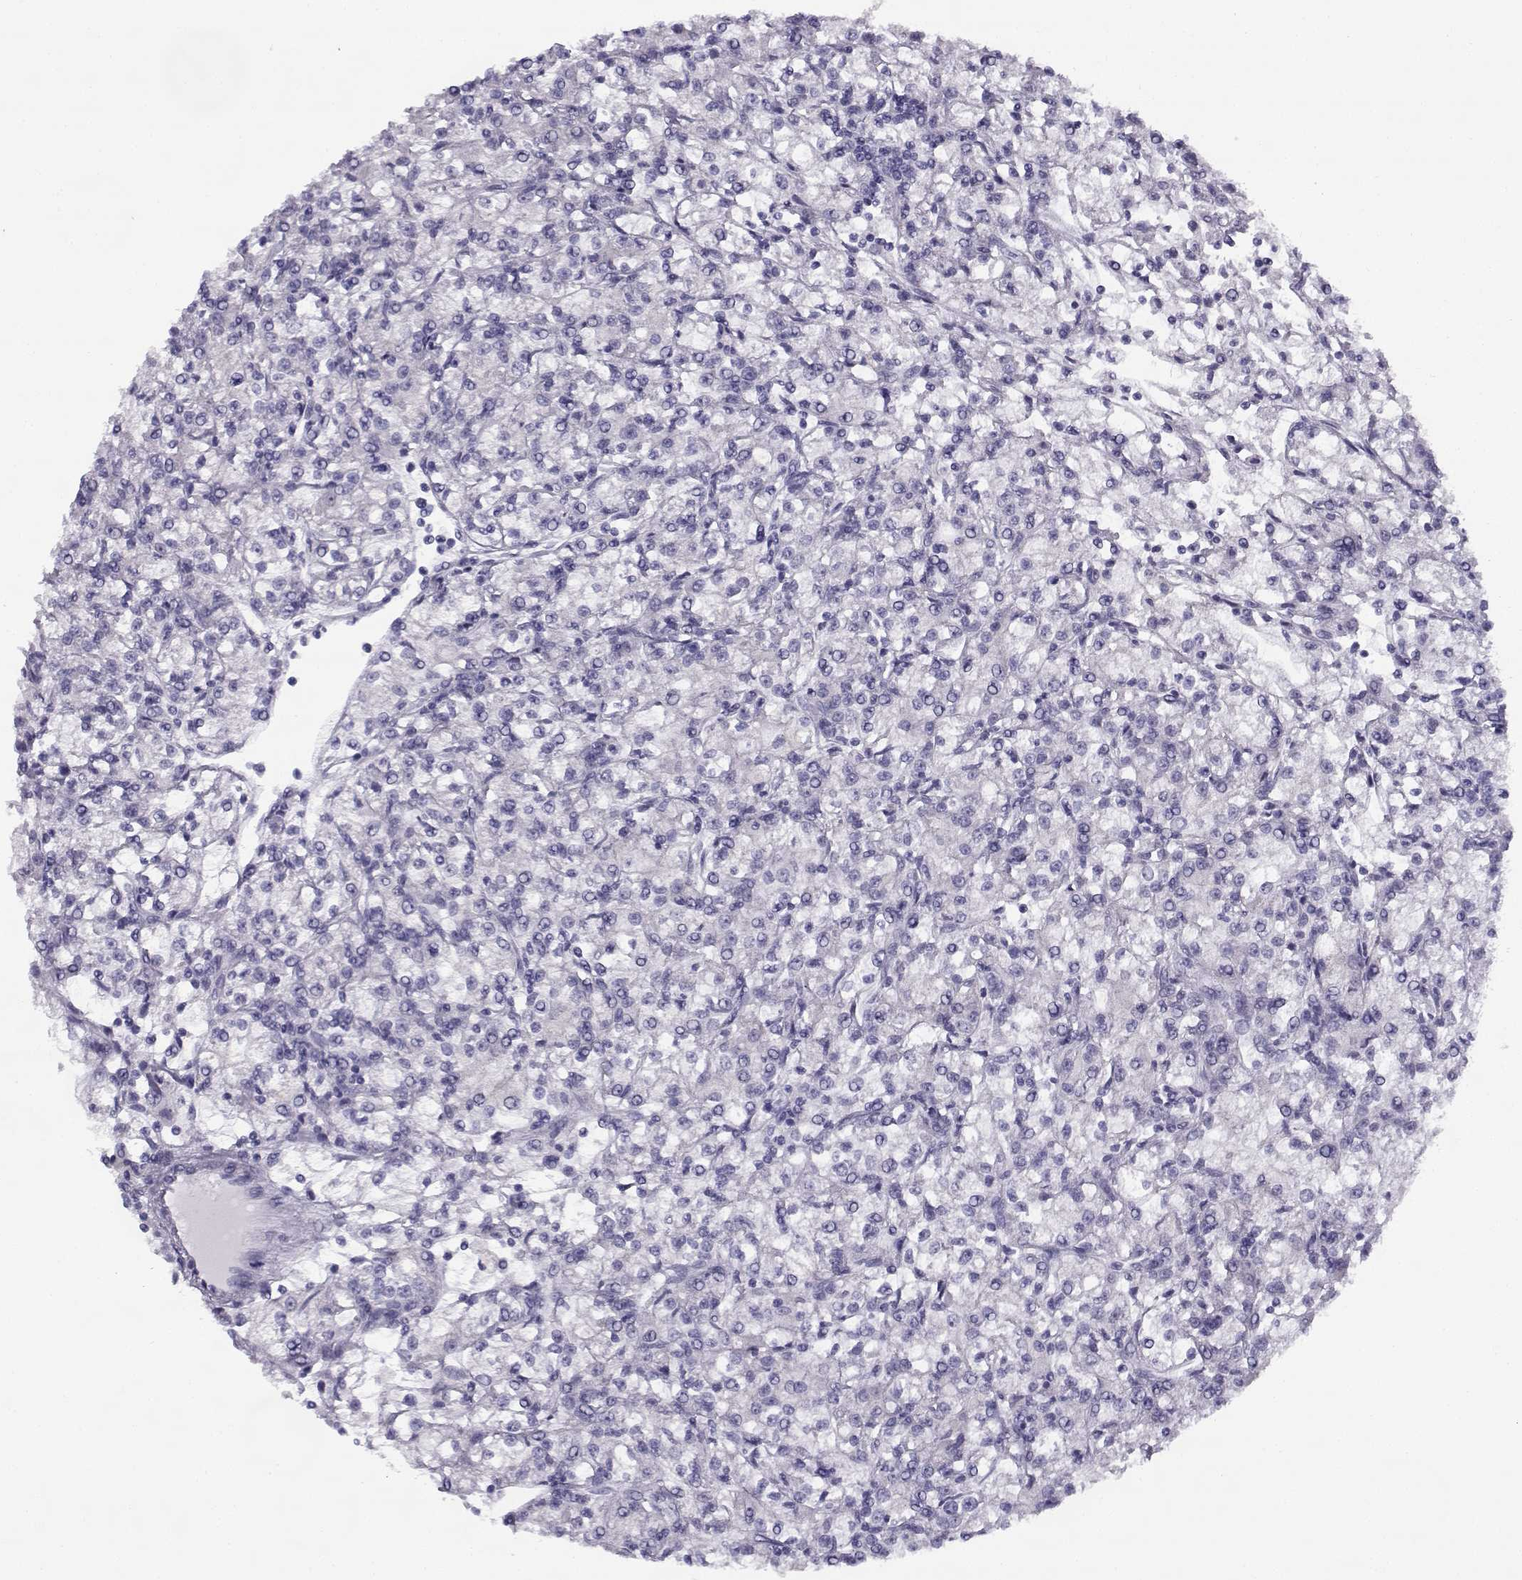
{"staining": {"intensity": "negative", "quantity": "none", "location": "none"}, "tissue": "renal cancer", "cell_type": "Tumor cells", "image_type": "cancer", "snomed": [{"axis": "morphology", "description": "Adenocarcinoma, NOS"}, {"axis": "topography", "description": "Kidney"}], "caption": "Tumor cells show no significant positivity in renal cancer.", "gene": "CREB3L3", "patient": {"sex": "female", "age": 59}}